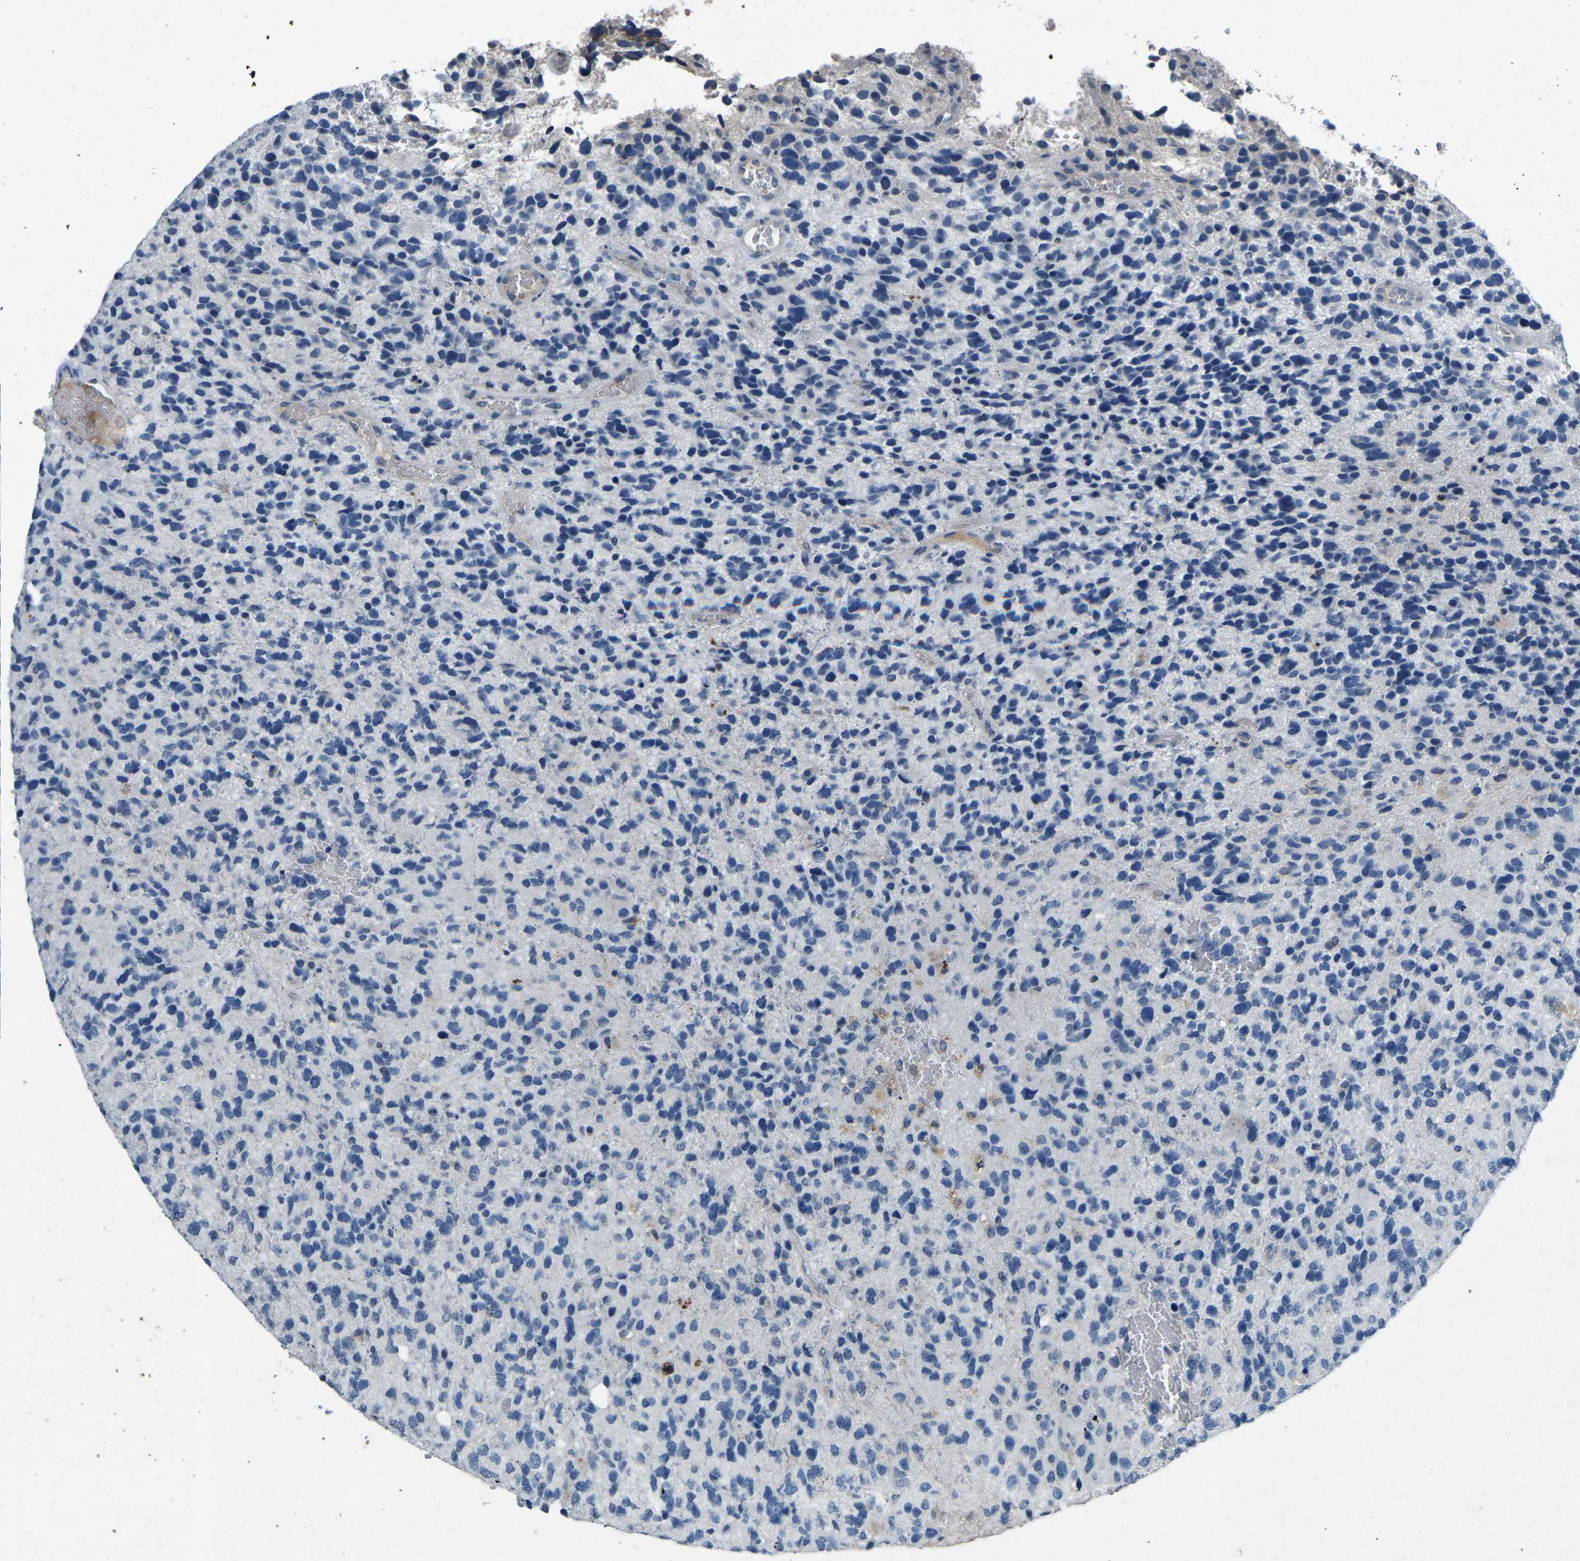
{"staining": {"intensity": "negative", "quantity": "none", "location": "none"}, "tissue": "glioma", "cell_type": "Tumor cells", "image_type": "cancer", "snomed": [{"axis": "morphology", "description": "Glioma, malignant, High grade"}, {"axis": "topography", "description": "Brain"}], "caption": "Tumor cells are negative for protein expression in human malignant glioma (high-grade).", "gene": "PLG", "patient": {"sex": "female", "age": 58}}